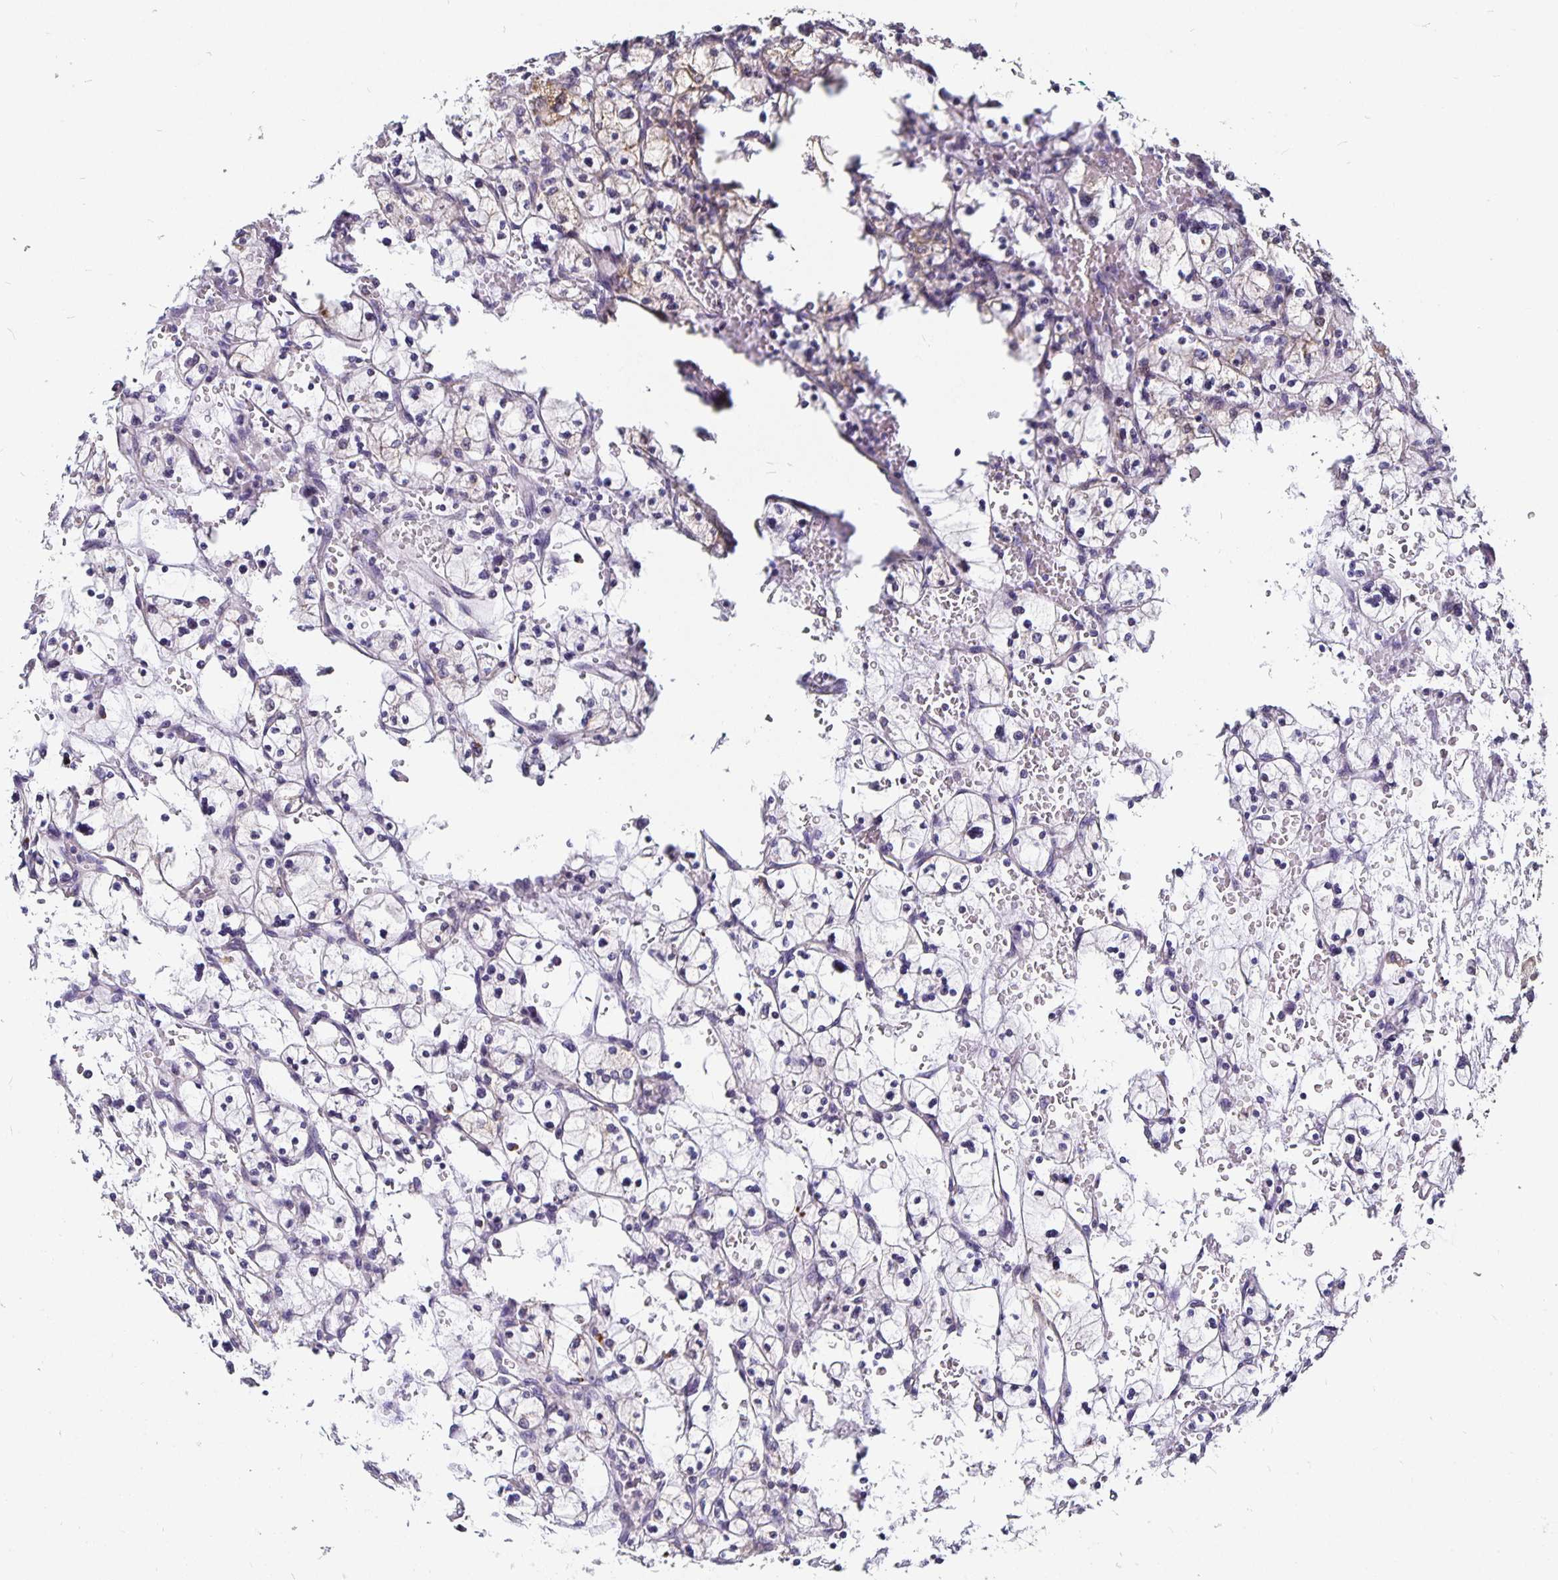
{"staining": {"intensity": "moderate", "quantity": "25%-75%", "location": "cytoplasmic/membranous"}, "tissue": "renal cancer", "cell_type": "Tumor cells", "image_type": "cancer", "snomed": [{"axis": "morphology", "description": "Adenocarcinoma, NOS"}, {"axis": "topography", "description": "Kidney"}], "caption": "Tumor cells demonstrate medium levels of moderate cytoplasmic/membranous expression in about 25%-75% of cells in renal cancer.", "gene": "CYP27A1", "patient": {"sex": "female", "age": 83}}